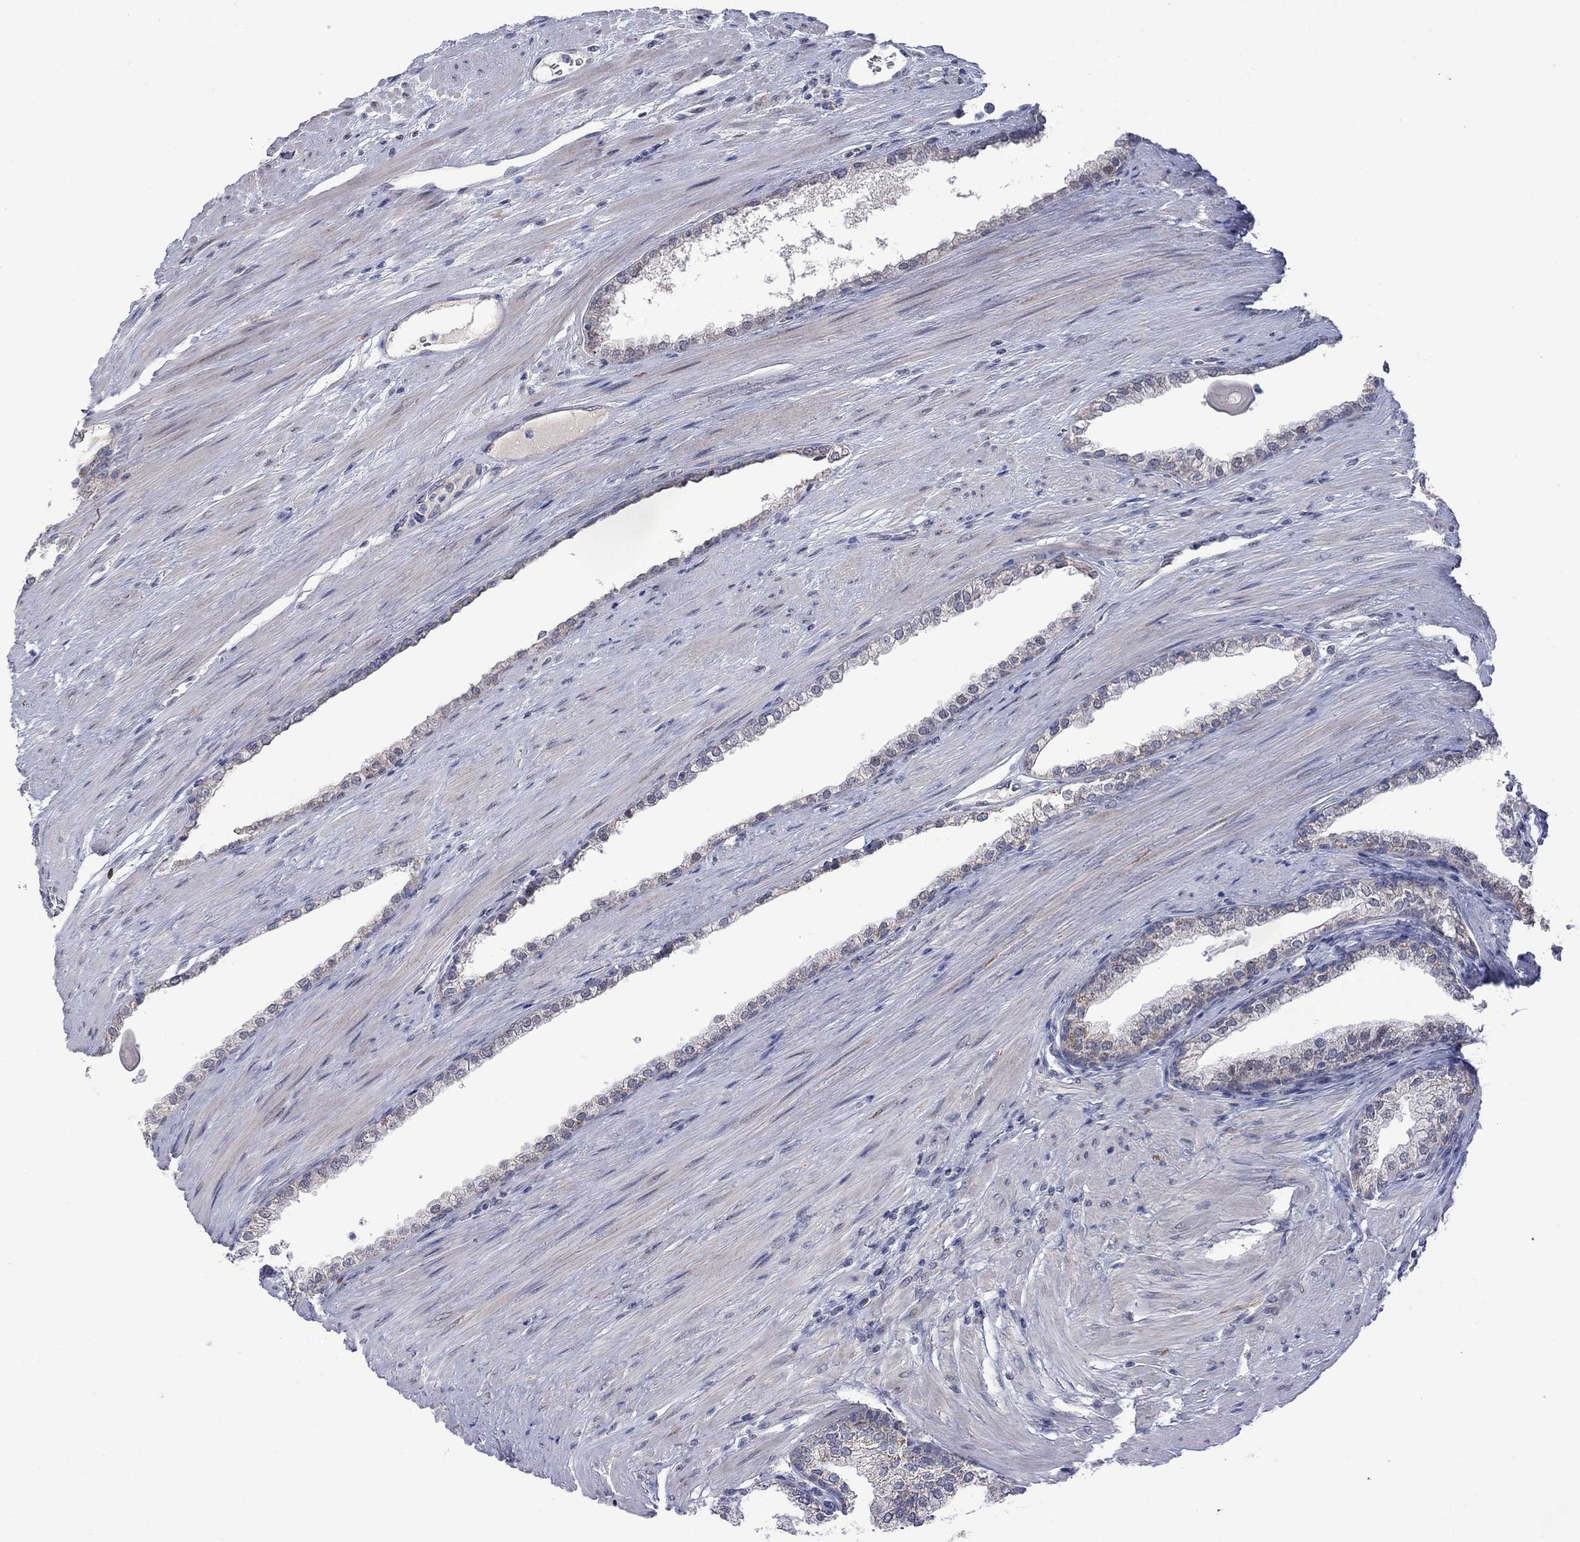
{"staining": {"intensity": "negative", "quantity": "none", "location": "none"}, "tissue": "prostate cancer", "cell_type": "Tumor cells", "image_type": "cancer", "snomed": [{"axis": "morphology", "description": "Adenocarcinoma, NOS"}, {"axis": "topography", "description": "Prostate"}], "caption": "This photomicrograph is of prostate adenocarcinoma stained with IHC to label a protein in brown with the nuclei are counter-stained blue. There is no staining in tumor cells. (DAB (3,3'-diaminobenzidine) immunohistochemistry (IHC) visualized using brightfield microscopy, high magnification).", "gene": "KCNJ16", "patient": {"sex": "male", "age": 67}}